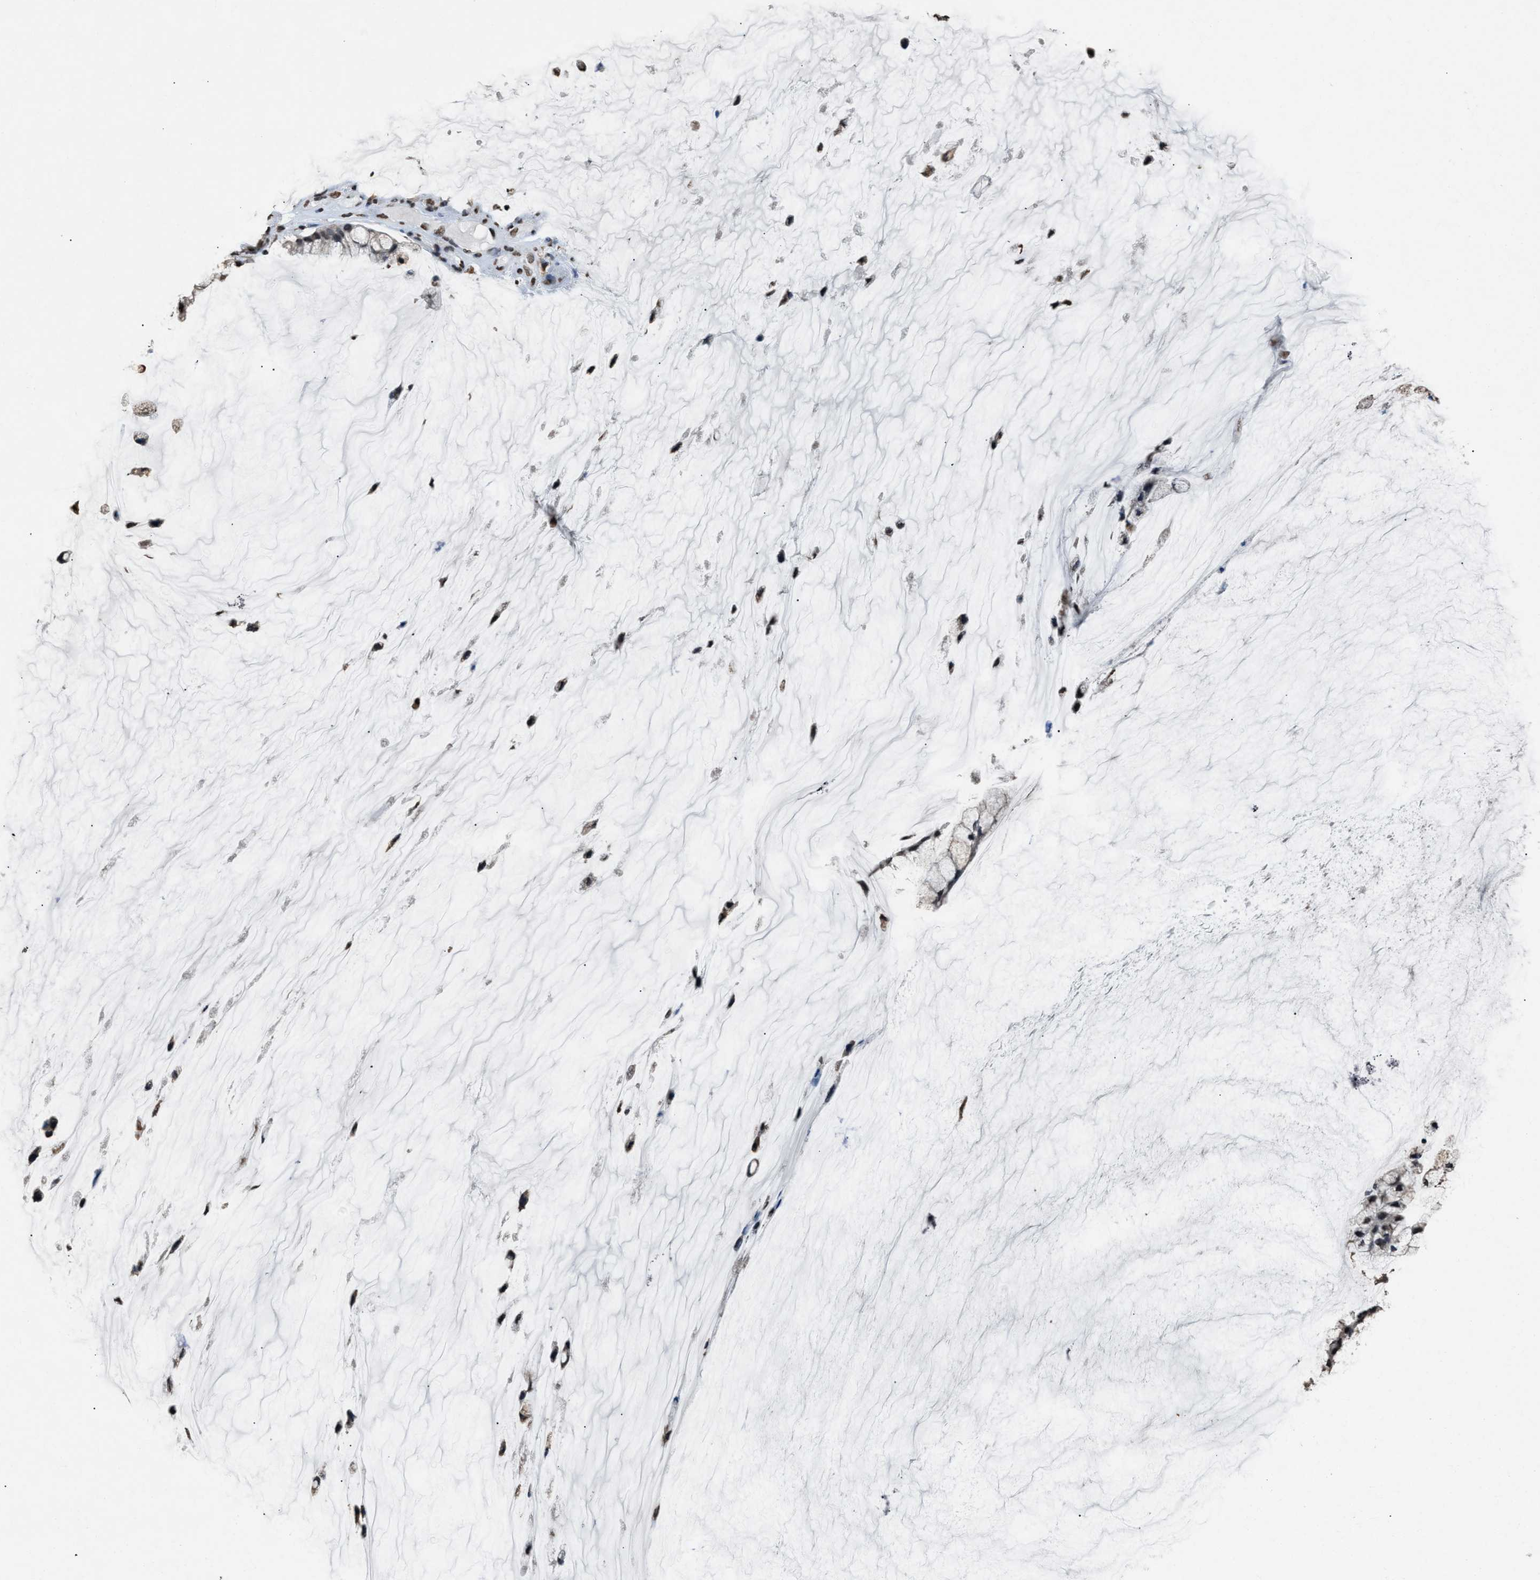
{"staining": {"intensity": "negative", "quantity": "none", "location": "none"}, "tissue": "ovarian cancer", "cell_type": "Tumor cells", "image_type": "cancer", "snomed": [{"axis": "morphology", "description": "Cystadenocarcinoma, mucinous, NOS"}, {"axis": "topography", "description": "Ovary"}], "caption": "Immunohistochemistry (IHC) histopathology image of mucinous cystadenocarcinoma (ovarian) stained for a protein (brown), which shows no positivity in tumor cells.", "gene": "NUP88", "patient": {"sex": "female", "age": 39}}